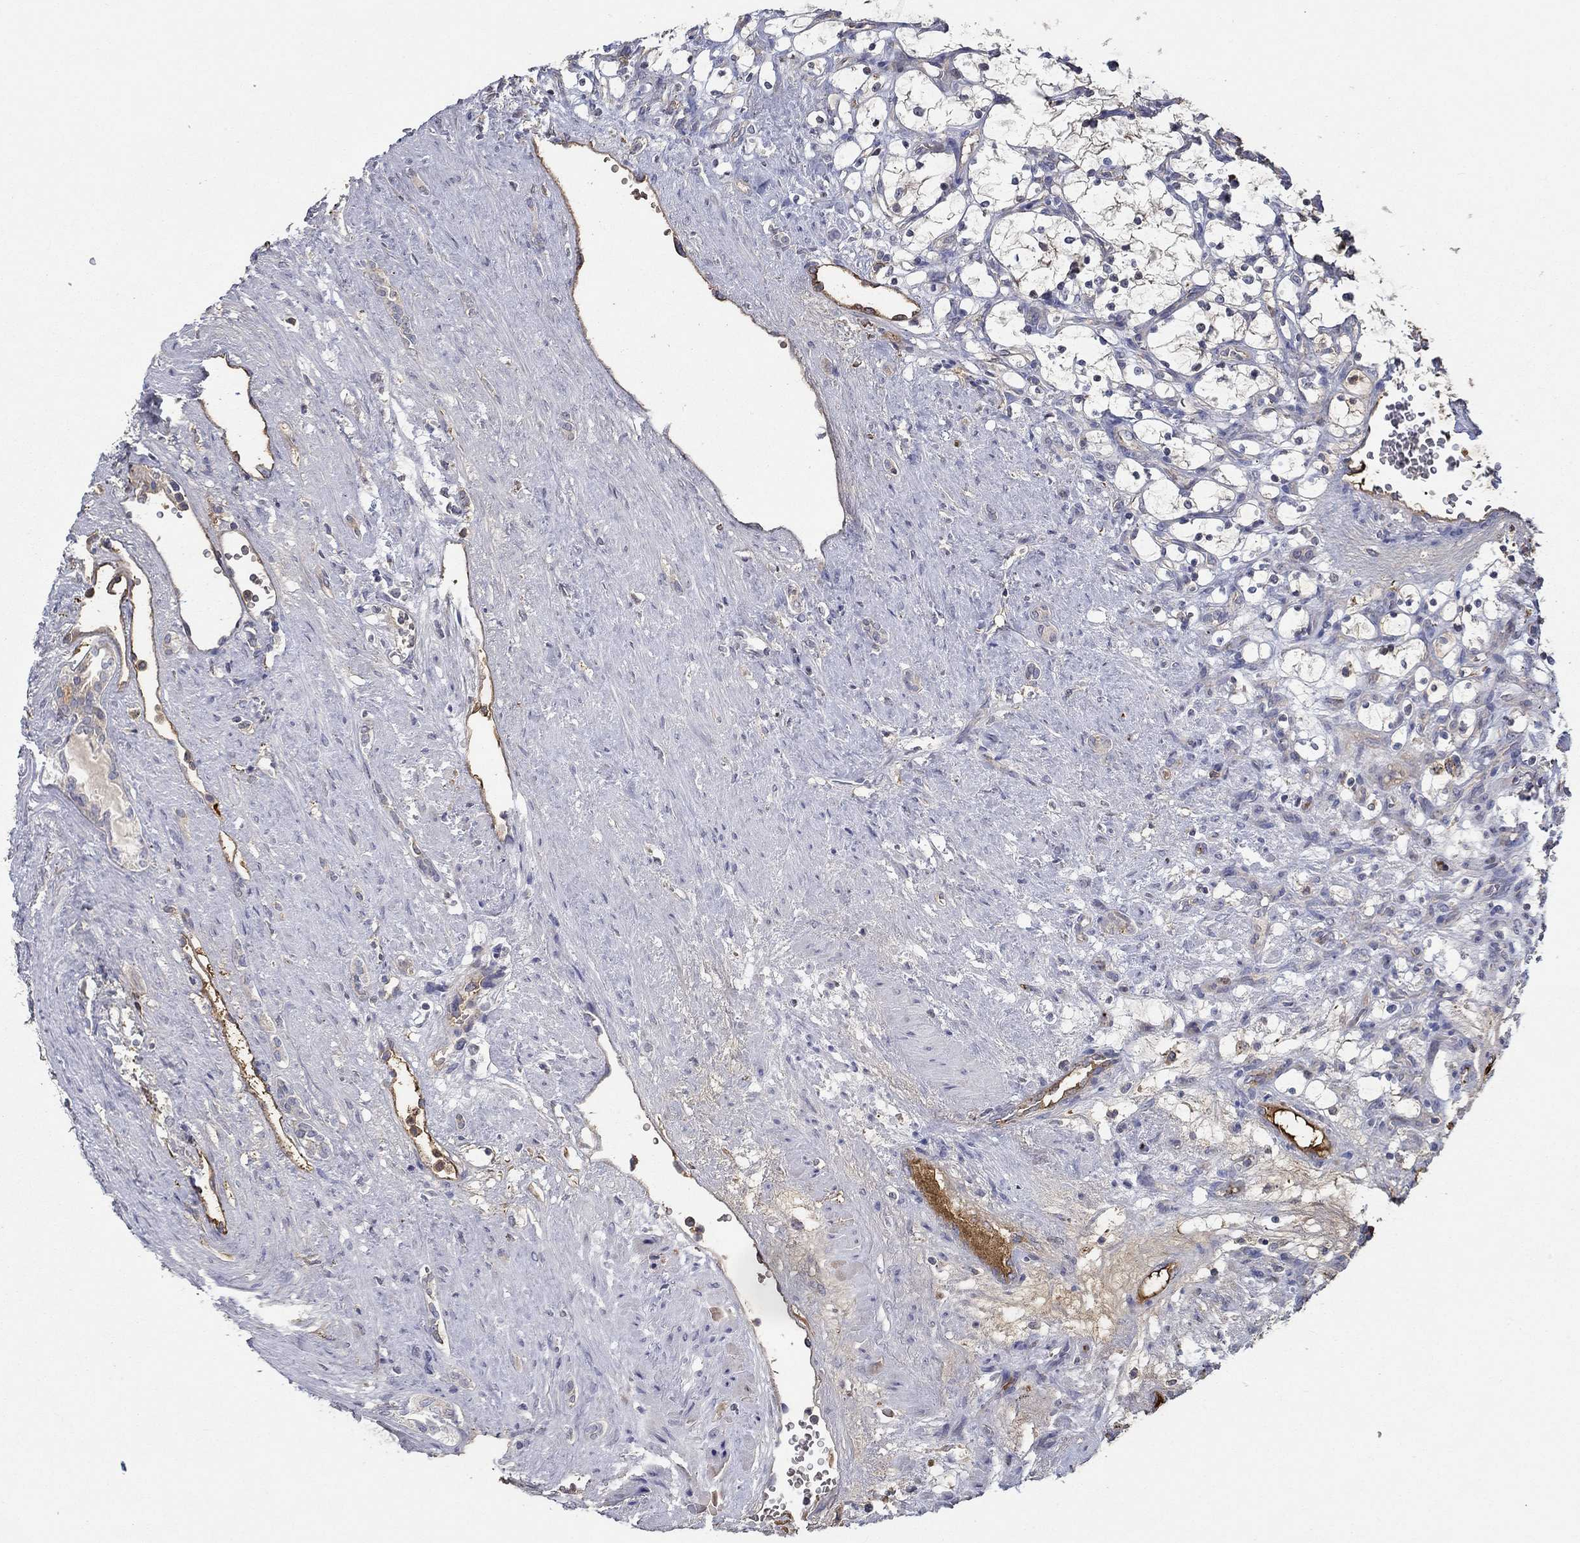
{"staining": {"intensity": "negative", "quantity": "none", "location": "none"}, "tissue": "renal cancer", "cell_type": "Tumor cells", "image_type": "cancer", "snomed": [{"axis": "morphology", "description": "Adenocarcinoma, NOS"}, {"axis": "topography", "description": "Kidney"}], "caption": "Human renal cancer (adenocarcinoma) stained for a protein using immunohistochemistry demonstrates no staining in tumor cells.", "gene": "IL10", "patient": {"sex": "female", "age": 69}}